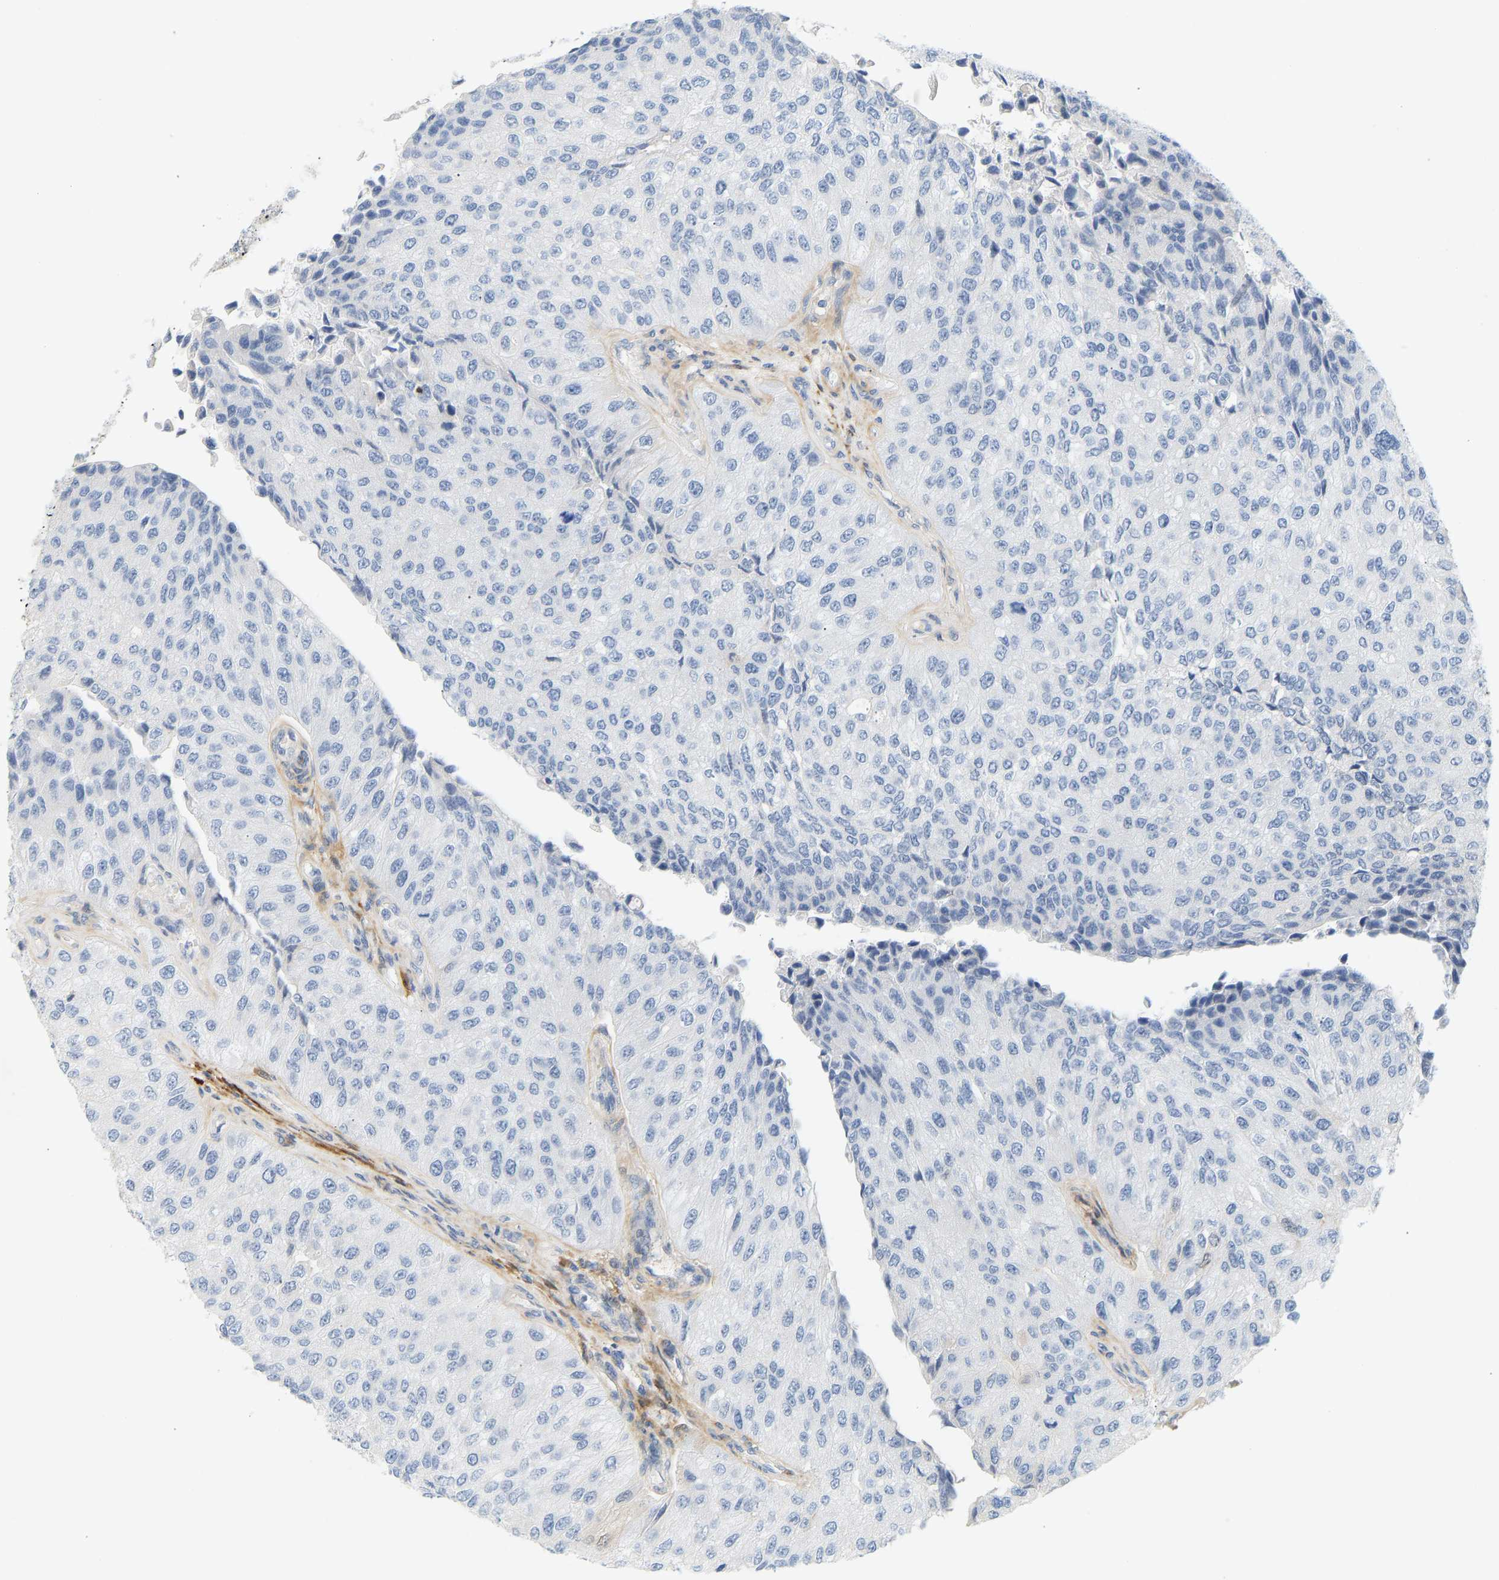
{"staining": {"intensity": "negative", "quantity": "none", "location": "none"}, "tissue": "urothelial cancer", "cell_type": "Tumor cells", "image_type": "cancer", "snomed": [{"axis": "morphology", "description": "Urothelial carcinoma, High grade"}, {"axis": "topography", "description": "Kidney"}, {"axis": "topography", "description": "Urinary bladder"}], "caption": "Tumor cells show no significant expression in urothelial cancer. (Brightfield microscopy of DAB (3,3'-diaminobenzidine) IHC at high magnification).", "gene": "SLC30A7", "patient": {"sex": "male", "age": 77}}